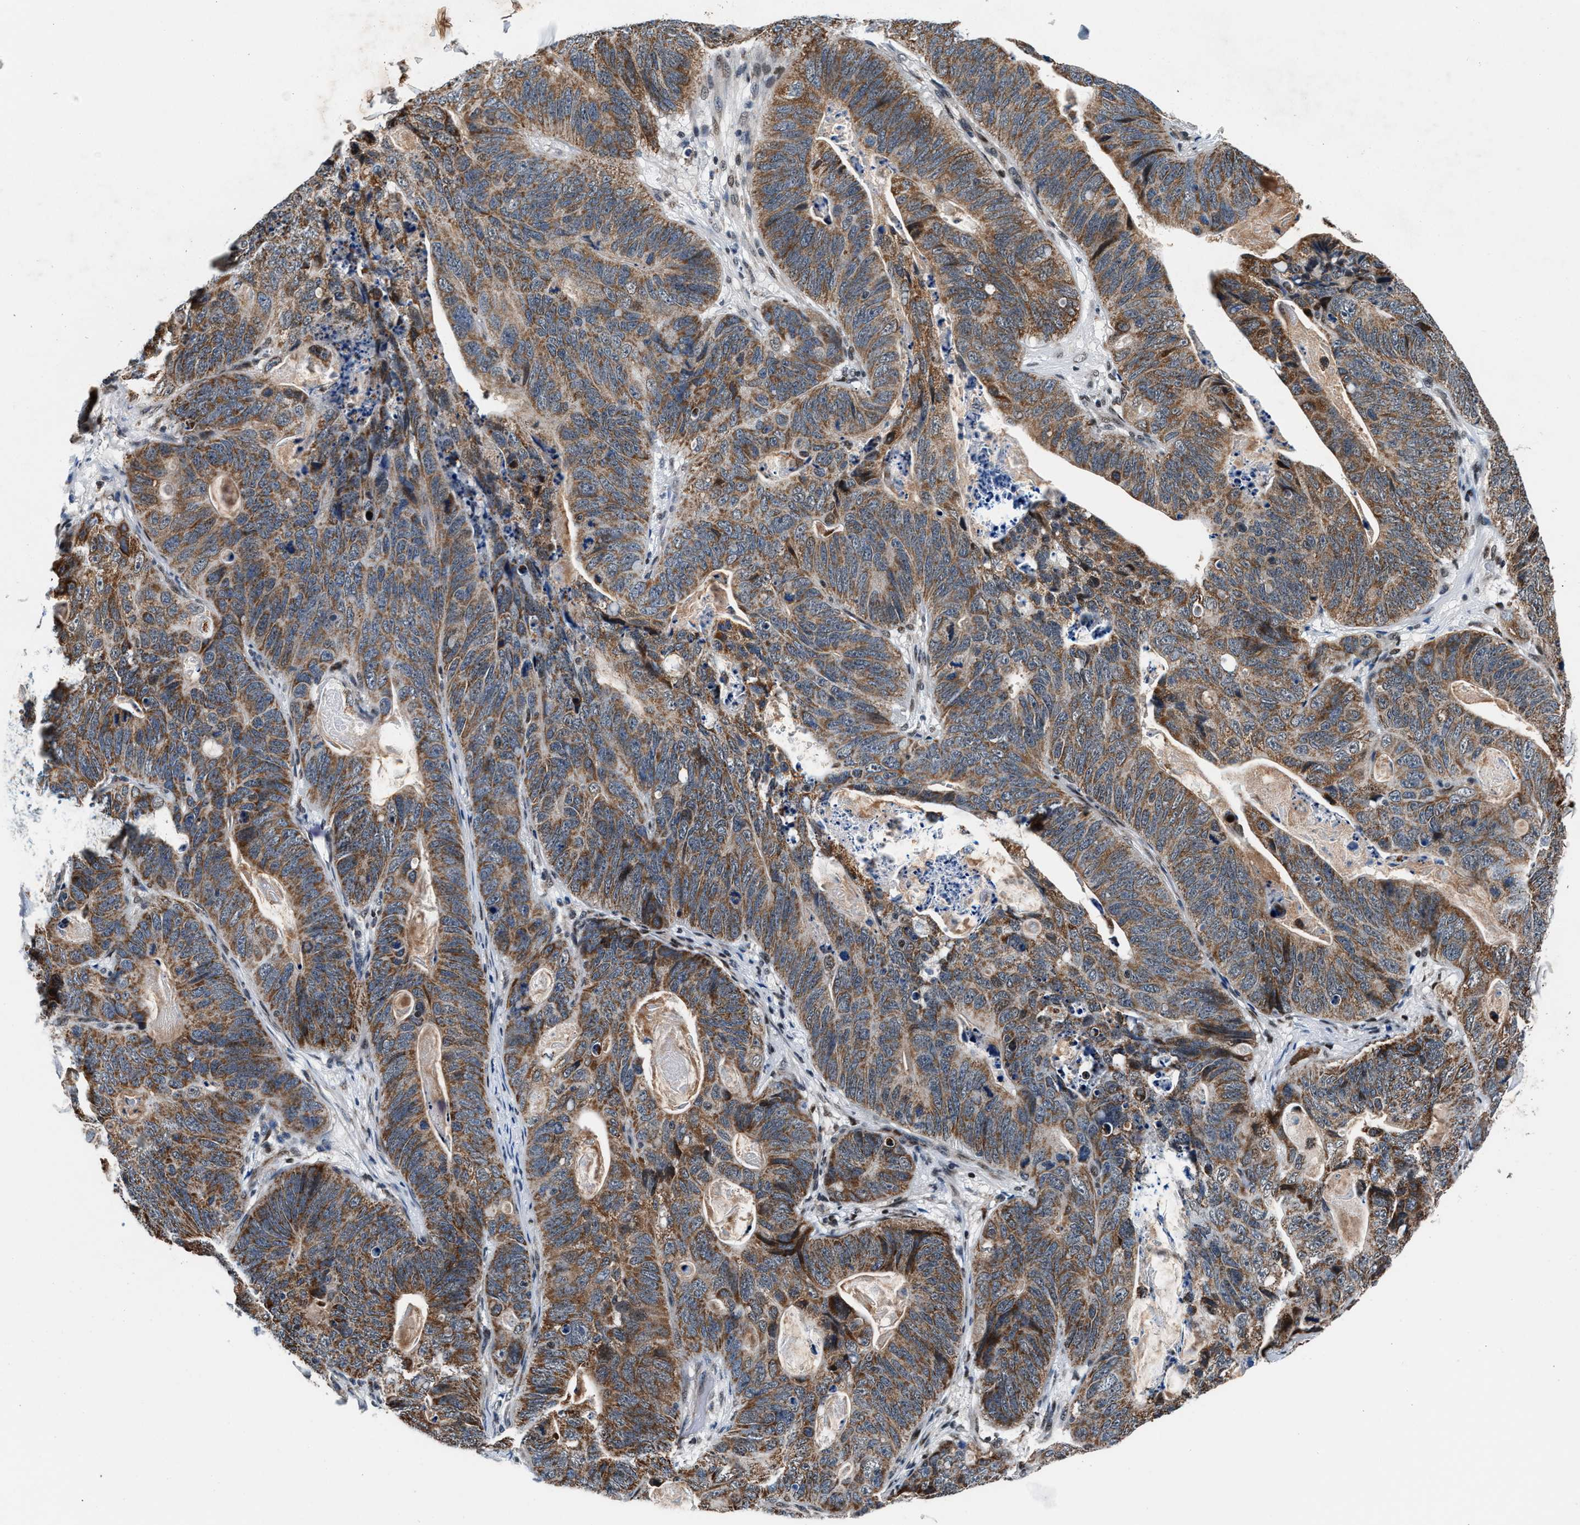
{"staining": {"intensity": "moderate", "quantity": ">75%", "location": "cytoplasmic/membranous"}, "tissue": "stomach cancer", "cell_type": "Tumor cells", "image_type": "cancer", "snomed": [{"axis": "morphology", "description": "Normal tissue, NOS"}, {"axis": "morphology", "description": "Adenocarcinoma, NOS"}, {"axis": "topography", "description": "Stomach"}], "caption": "Adenocarcinoma (stomach) tissue shows moderate cytoplasmic/membranous expression in approximately >75% of tumor cells The staining is performed using DAB (3,3'-diaminobenzidine) brown chromogen to label protein expression. The nuclei are counter-stained blue using hematoxylin.", "gene": "PRRC2B", "patient": {"sex": "female", "age": 89}}